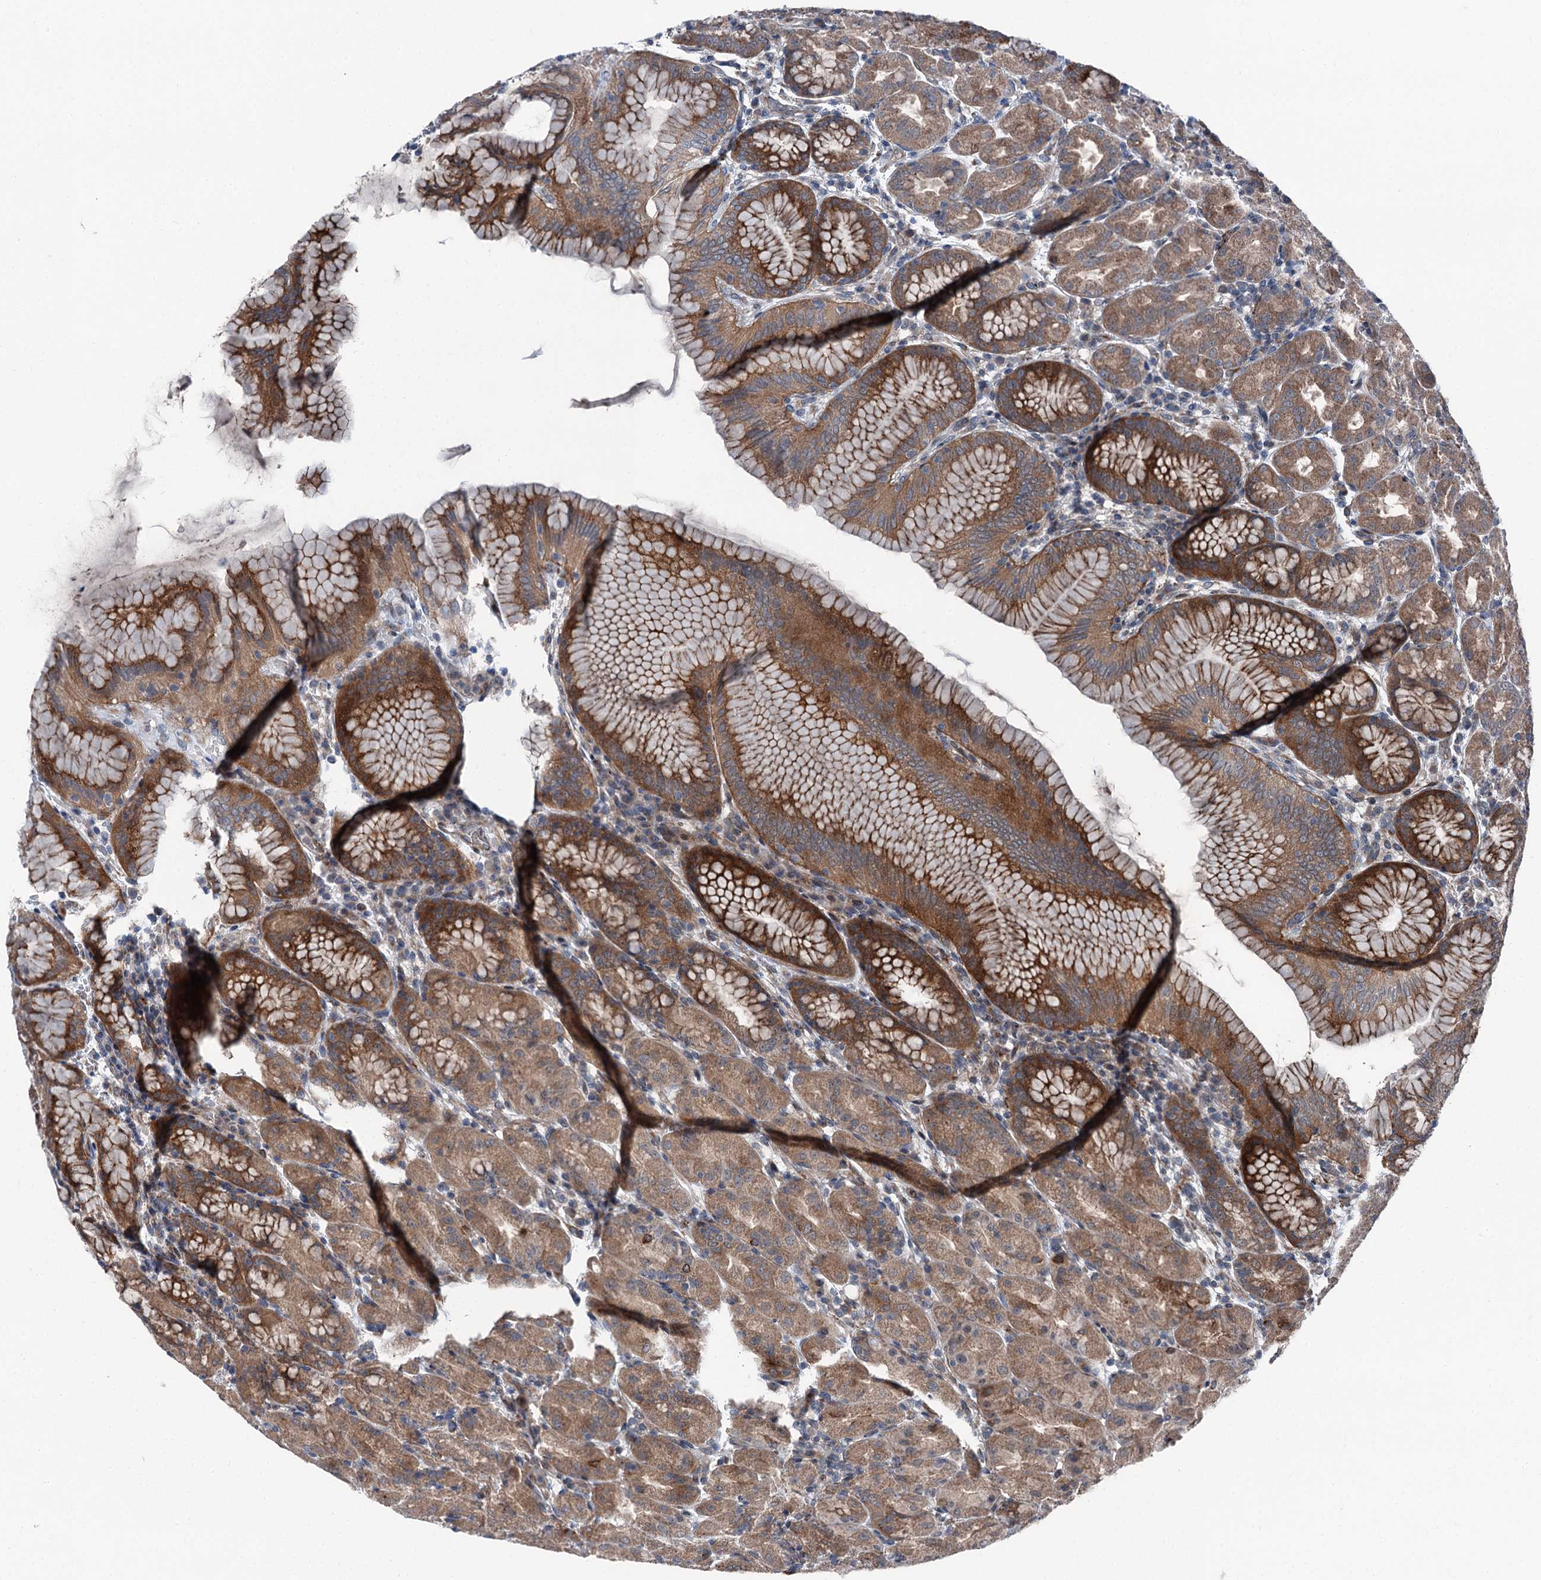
{"staining": {"intensity": "strong", "quantity": "25%-75%", "location": "cytoplasmic/membranous"}, "tissue": "stomach", "cell_type": "Glandular cells", "image_type": "normal", "snomed": [{"axis": "morphology", "description": "Normal tissue, NOS"}, {"axis": "topography", "description": "Stomach"}], "caption": "Immunohistochemical staining of normal human stomach reveals 25%-75% levels of strong cytoplasmic/membranous protein expression in about 25%-75% of glandular cells. The staining was performed using DAB (3,3'-diaminobenzidine), with brown indicating positive protein expression. Nuclei are stained blue with hematoxylin.", "gene": "POLR1D", "patient": {"sex": "female", "age": 79}}